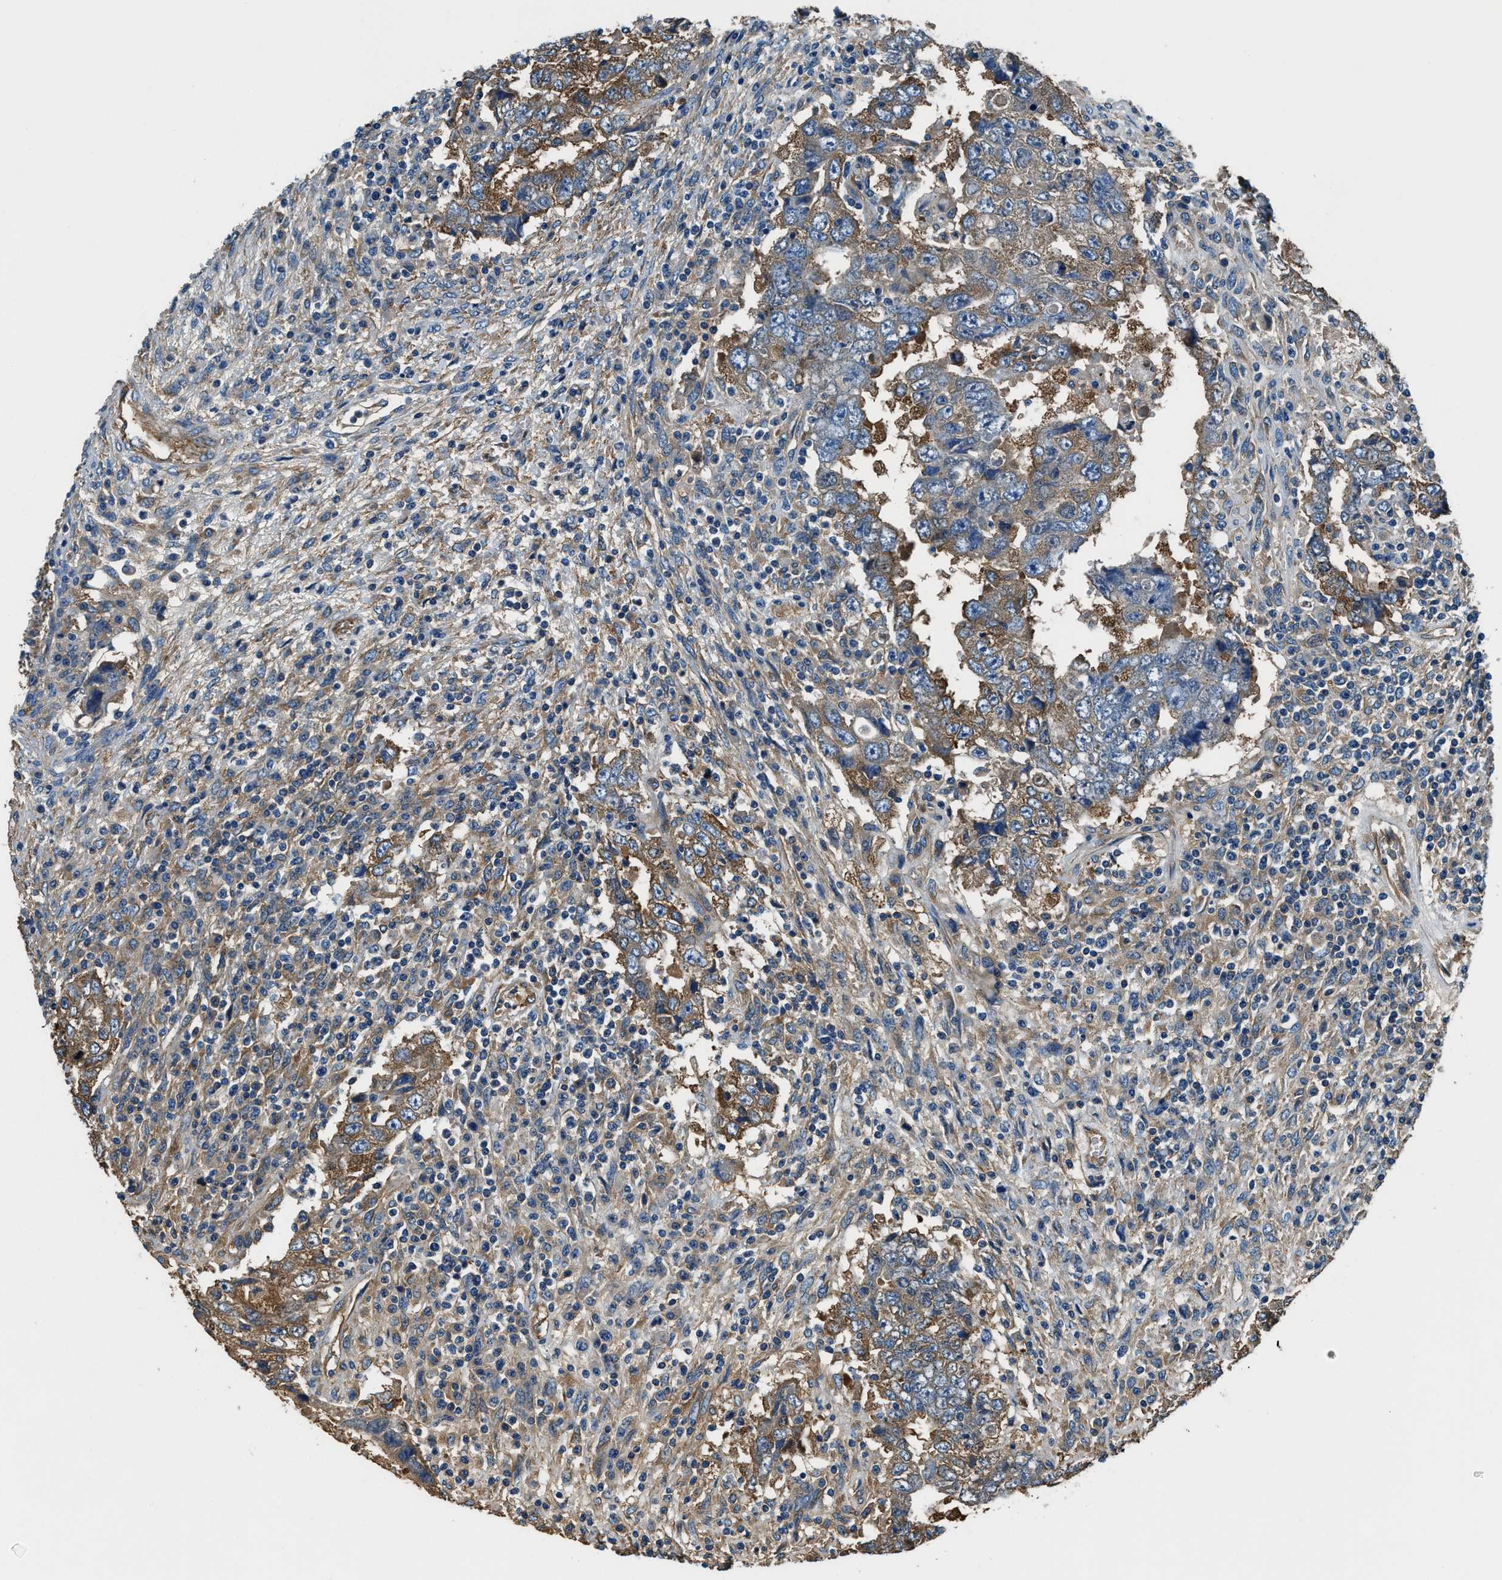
{"staining": {"intensity": "moderate", "quantity": "25%-75%", "location": "cytoplasmic/membranous"}, "tissue": "testis cancer", "cell_type": "Tumor cells", "image_type": "cancer", "snomed": [{"axis": "morphology", "description": "Carcinoma, Embryonal, NOS"}, {"axis": "topography", "description": "Testis"}], "caption": "Immunohistochemistry (IHC) image of human testis embryonal carcinoma stained for a protein (brown), which displays medium levels of moderate cytoplasmic/membranous positivity in approximately 25%-75% of tumor cells.", "gene": "EEA1", "patient": {"sex": "male", "age": 26}}